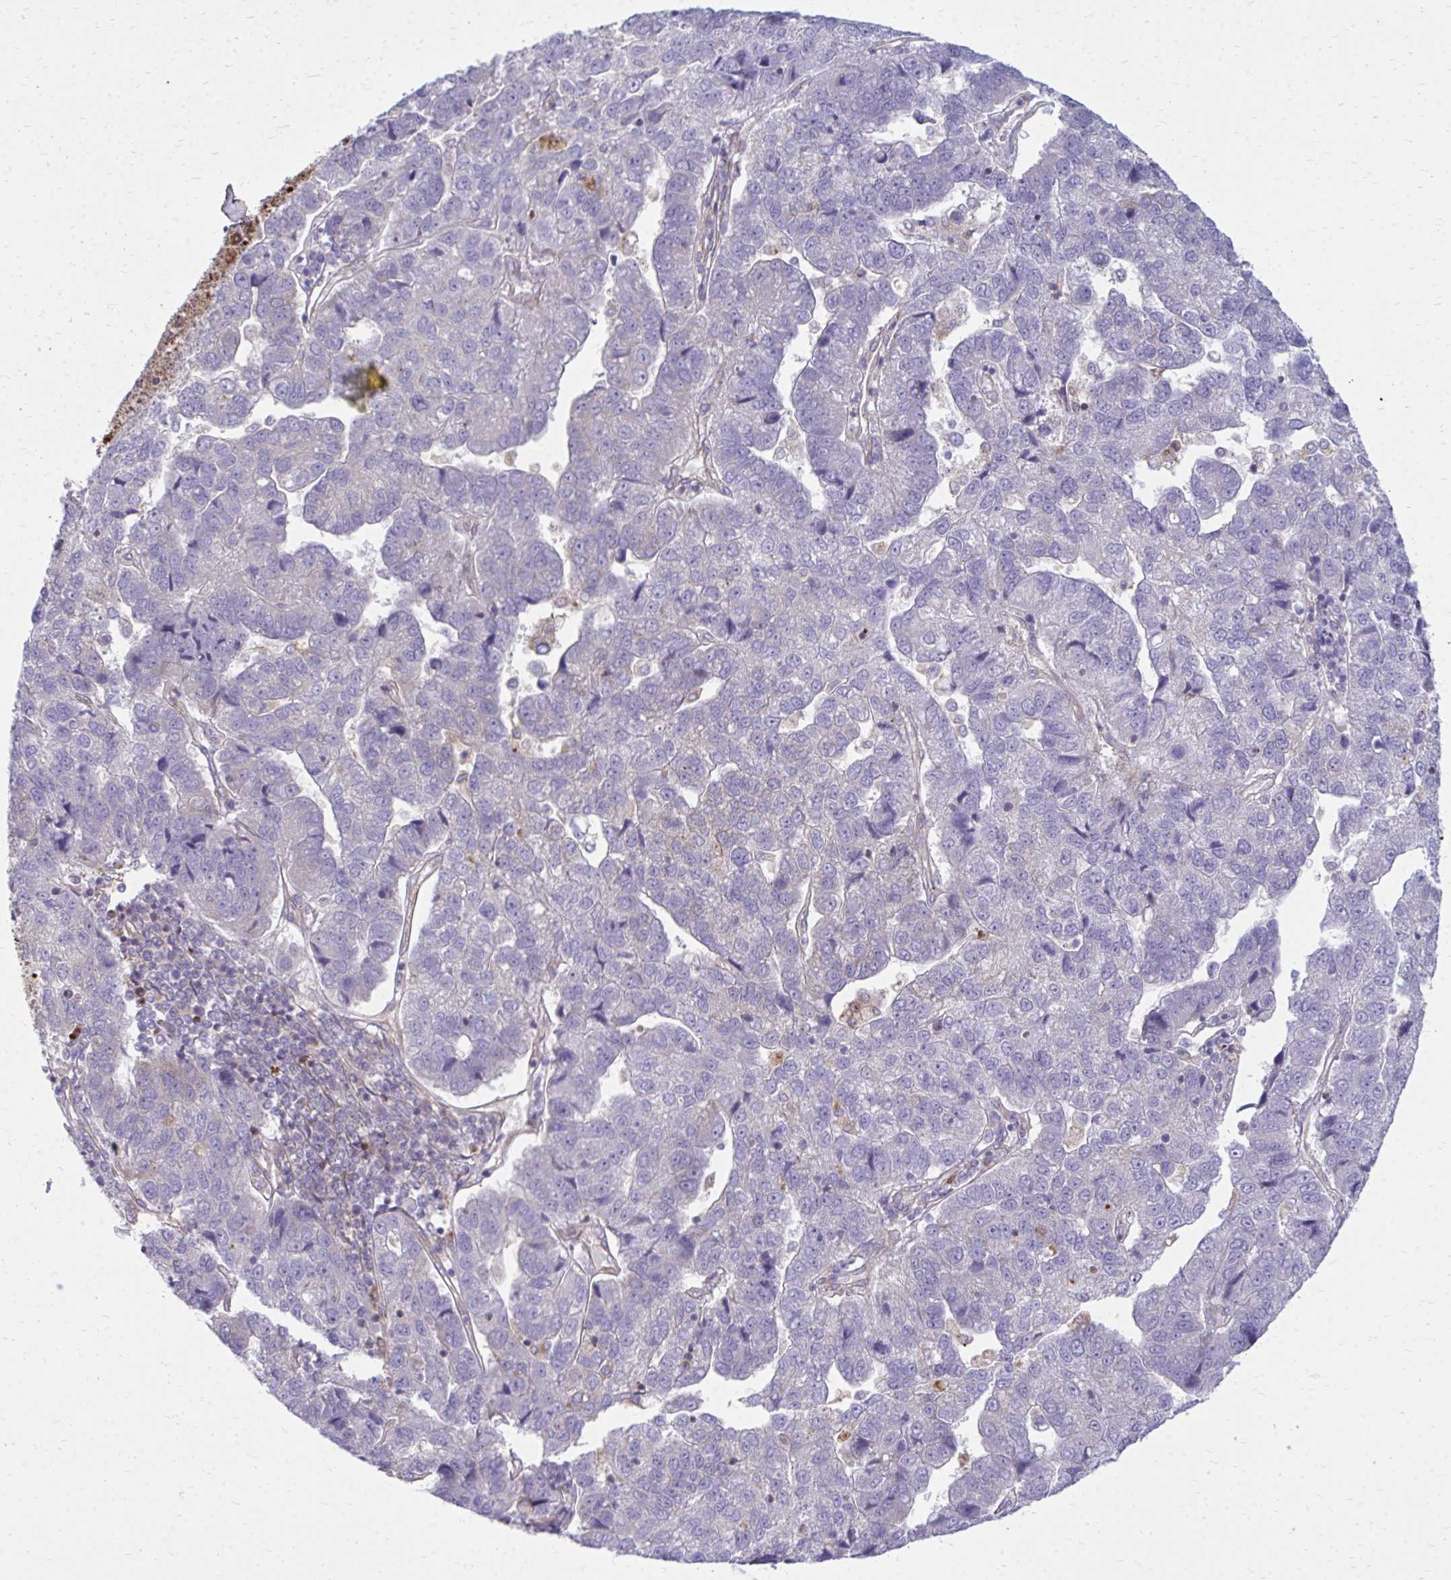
{"staining": {"intensity": "negative", "quantity": "none", "location": "none"}, "tissue": "pancreatic cancer", "cell_type": "Tumor cells", "image_type": "cancer", "snomed": [{"axis": "morphology", "description": "Adenocarcinoma, NOS"}, {"axis": "topography", "description": "Pancreas"}], "caption": "This is an IHC histopathology image of human pancreatic adenocarcinoma. There is no staining in tumor cells.", "gene": "ASAP1", "patient": {"sex": "female", "age": 61}}